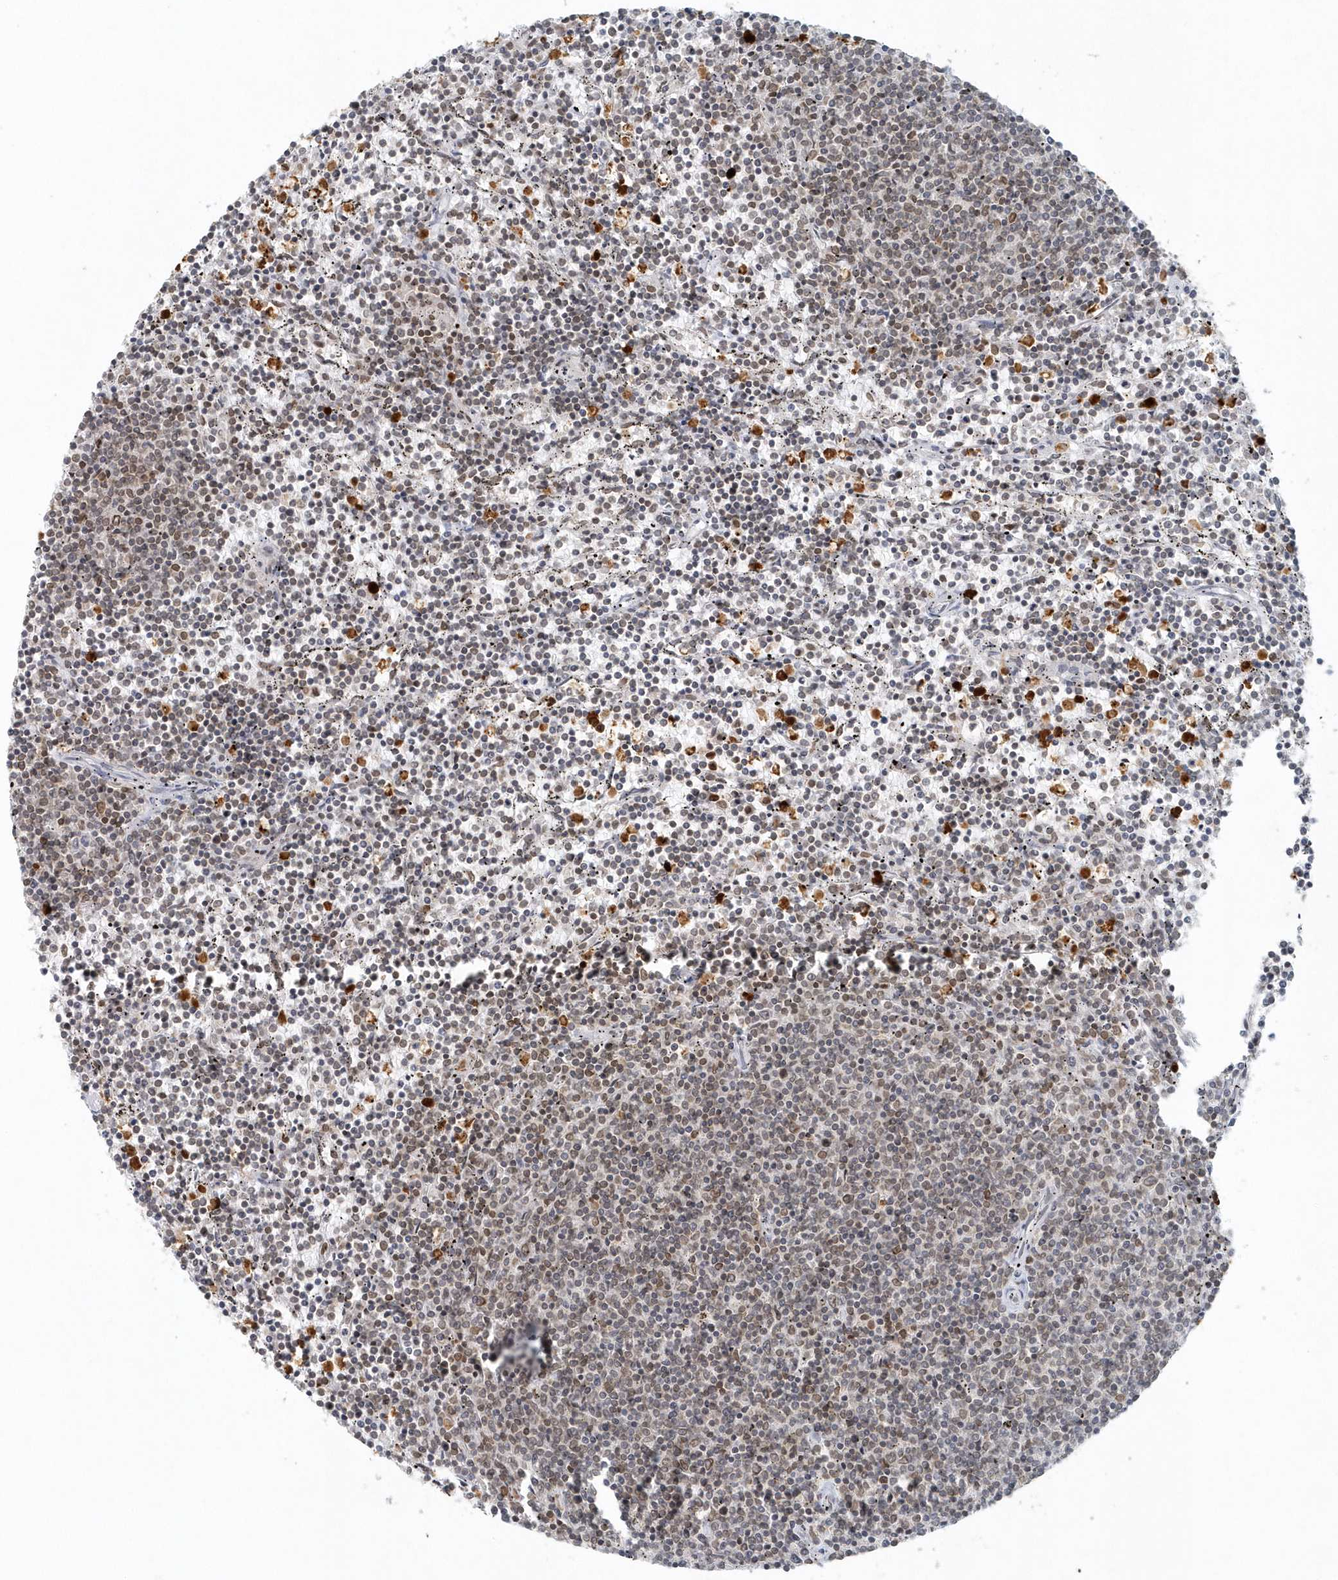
{"staining": {"intensity": "weak", "quantity": "<25%", "location": "nuclear"}, "tissue": "lymphoma", "cell_type": "Tumor cells", "image_type": "cancer", "snomed": [{"axis": "morphology", "description": "Malignant lymphoma, non-Hodgkin's type, Low grade"}, {"axis": "topography", "description": "Spleen"}], "caption": "This is an immunohistochemistry (IHC) photomicrograph of lymphoma. There is no expression in tumor cells.", "gene": "NUP54", "patient": {"sex": "female", "age": 50}}